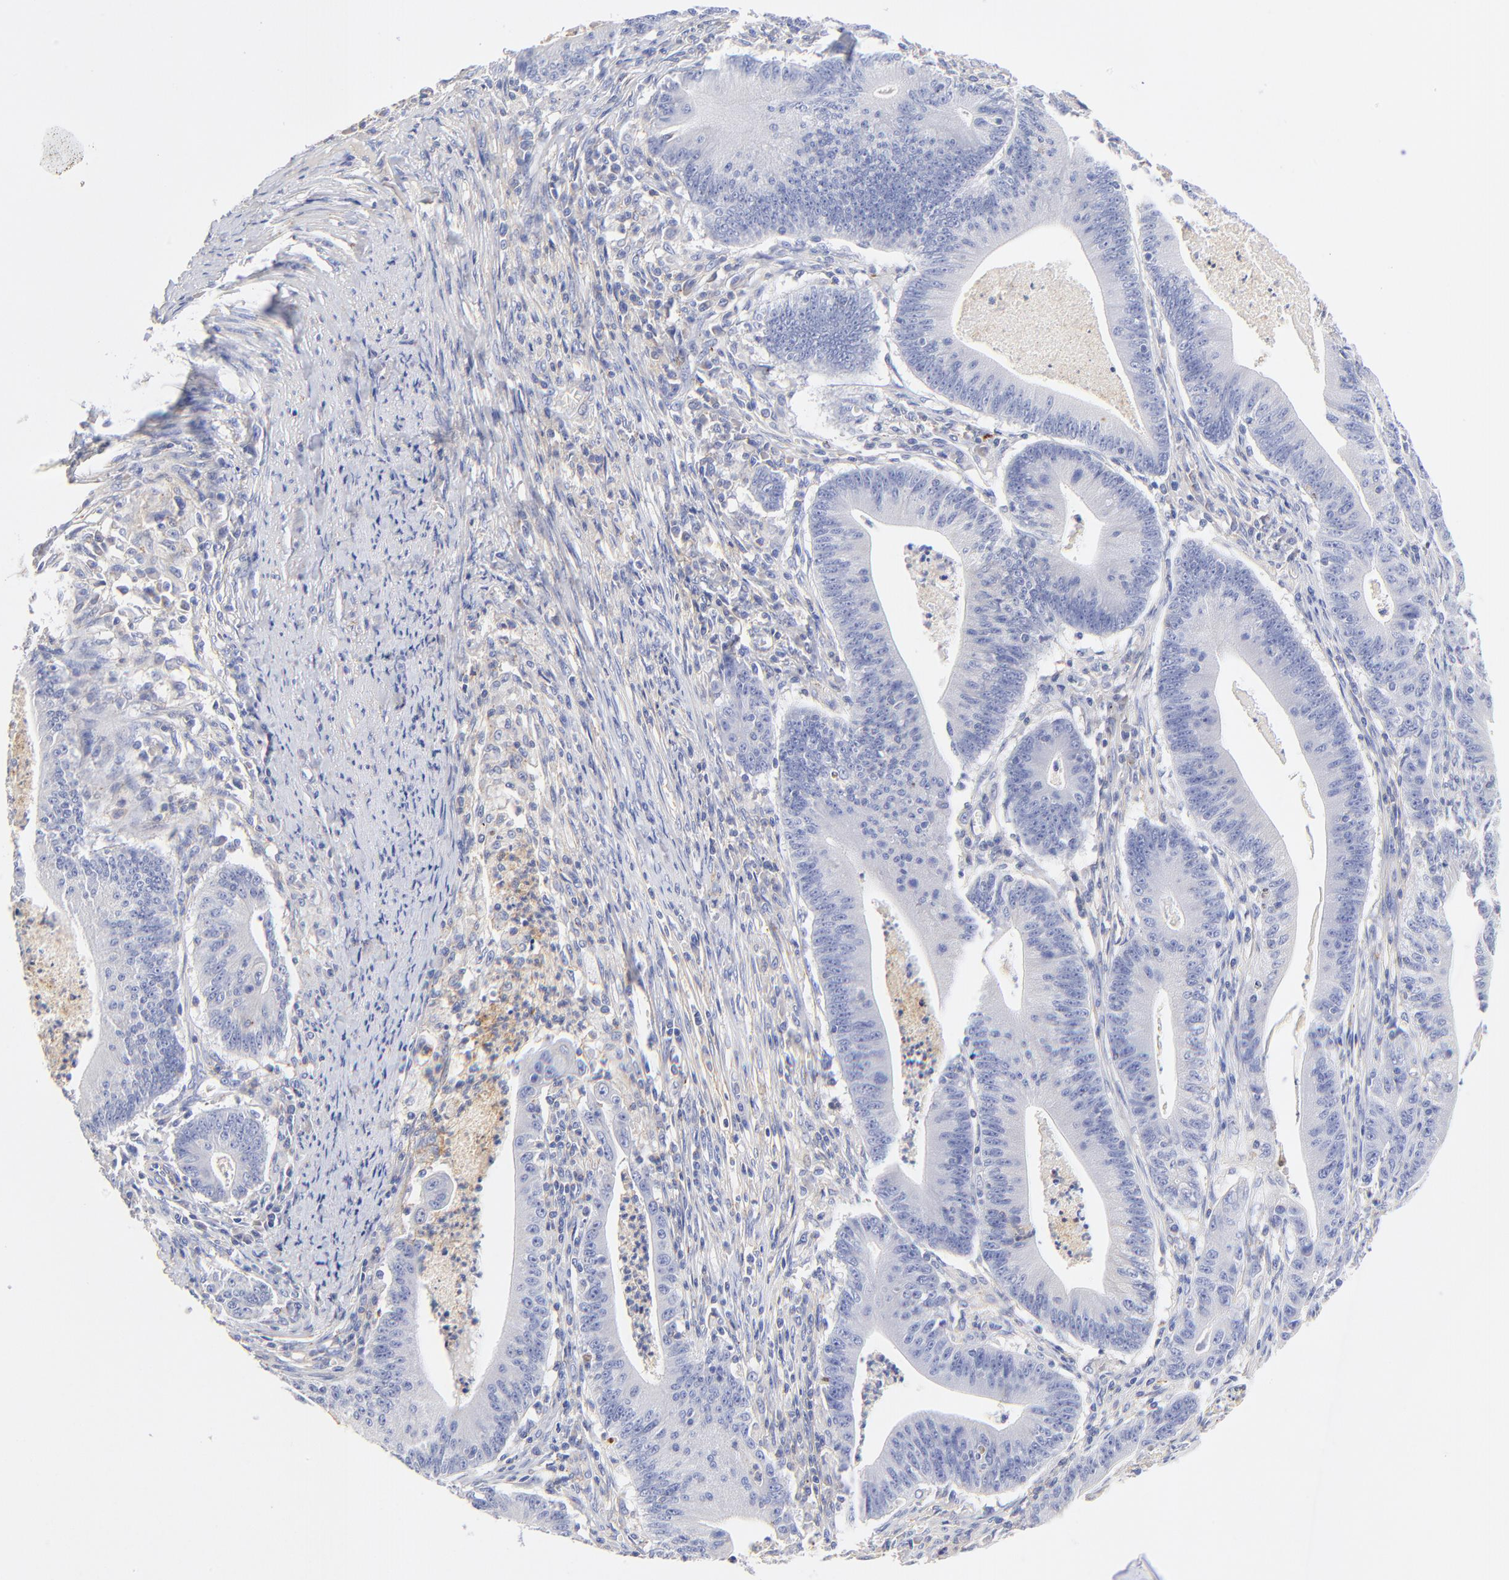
{"staining": {"intensity": "negative", "quantity": "none", "location": "none"}, "tissue": "stomach cancer", "cell_type": "Tumor cells", "image_type": "cancer", "snomed": [{"axis": "morphology", "description": "Adenocarcinoma, NOS"}, {"axis": "topography", "description": "Stomach, lower"}], "caption": "Immunohistochemical staining of human stomach adenocarcinoma demonstrates no significant expression in tumor cells.", "gene": "MDGA2", "patient": {"sex": "female", "age": 86}}